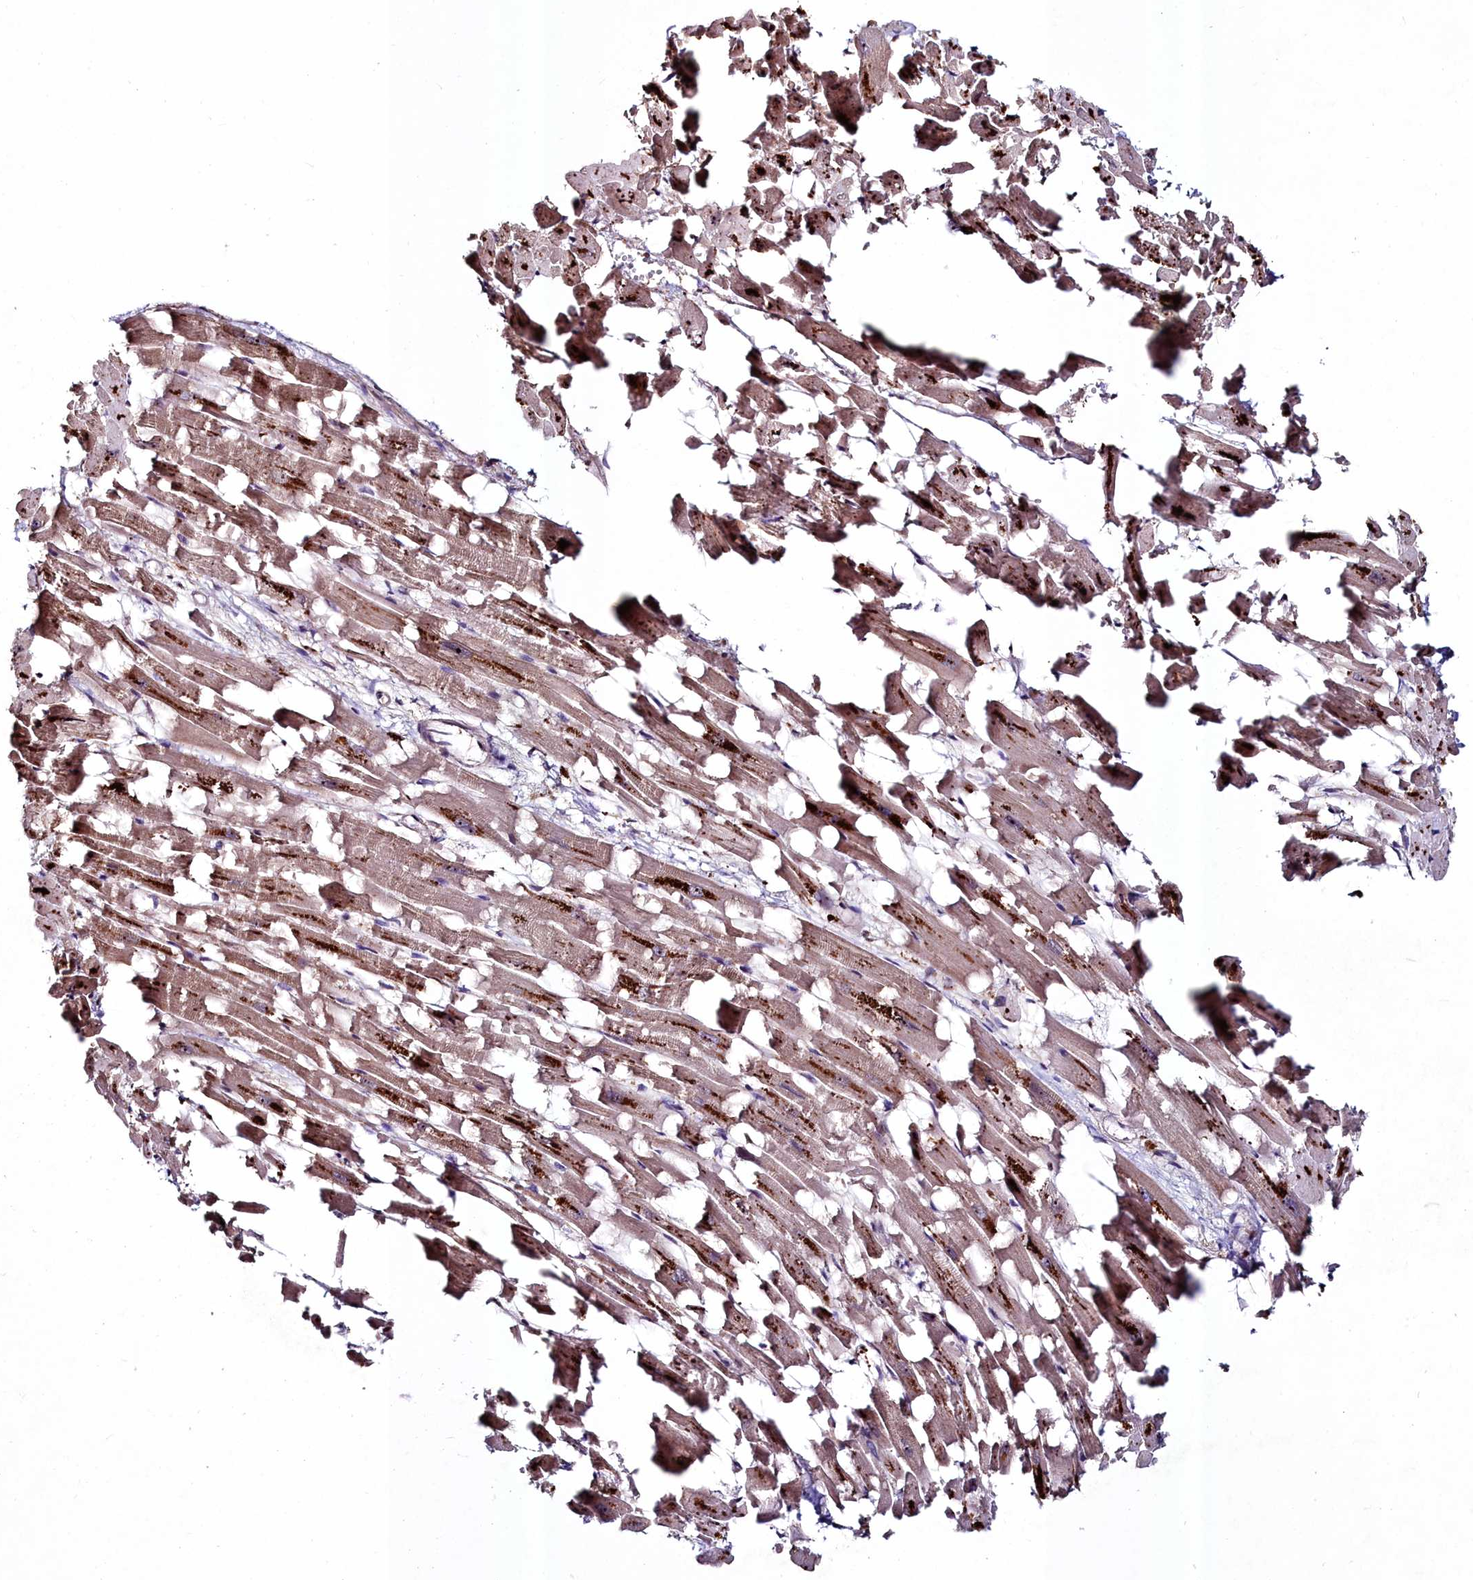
{"staining": {"intensity": "weak", "quantity": "25%-75%", "location": "cytoplasmic/membranous"}, "tissue": "heart muscle", "cell_type": "Cardiomyocytes", "image_type": "normal", "snomed": [{"axis": "morphology", "description": "Normal tissue, NOS"}, {"axis": "topography", "description": "Heart"}], "caption": "A histopathology image of human heart muscle stained for a protein shows weak cytoplasmic/membranous brown staining in cardiomyocytes.", "gene": "AMBRA1", "patient": {"sex": "female", "age": 64}}